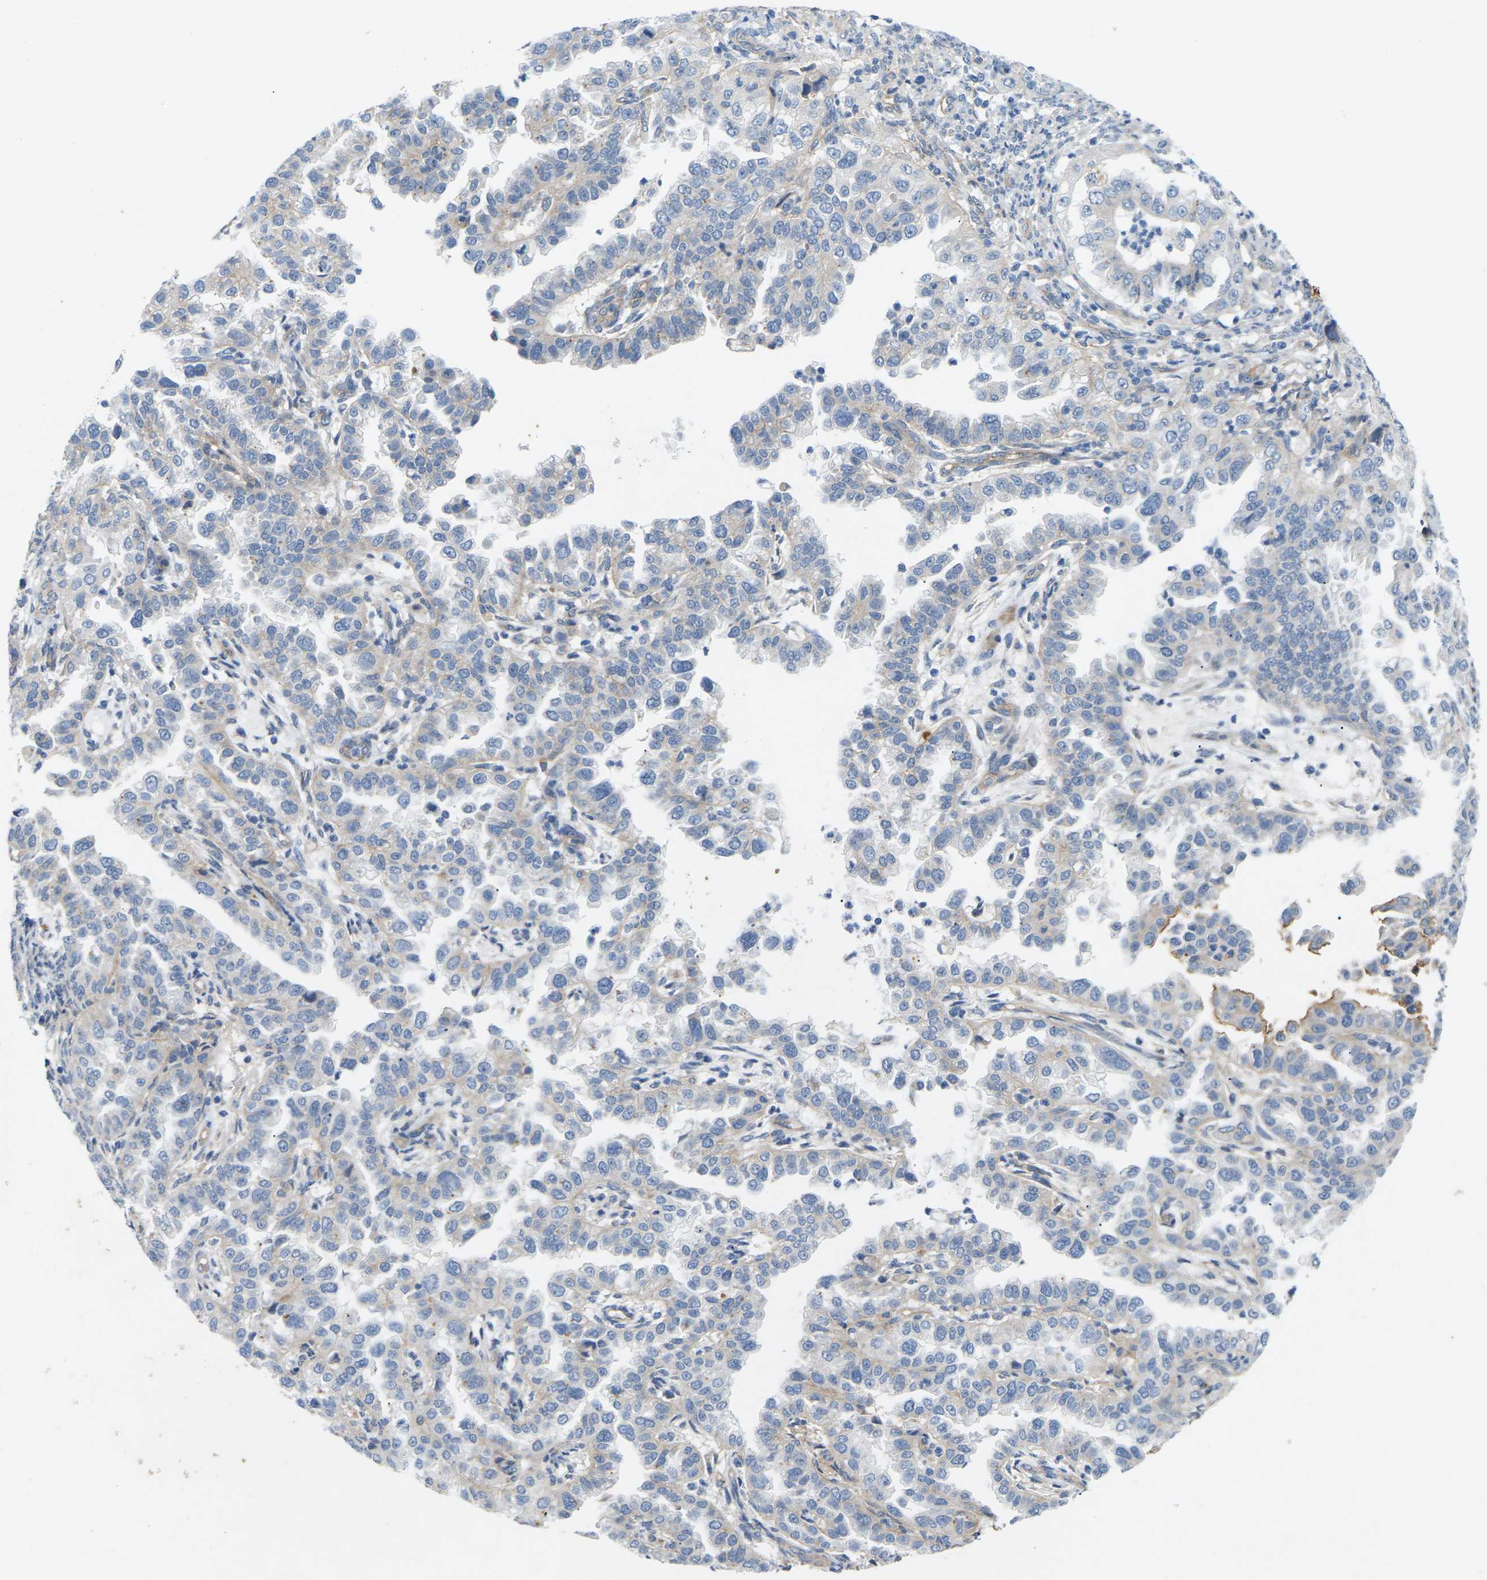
{"staining": {"intensity": "weak", "quantity": "25%-75%", "location": "cytoplasmic/membranous"}, "tissue": "endometrial cancer", "cell_type": "Tumor cells", "image_type": "cancer", "snomed": [{"axis": "morphology", "description": "Adenocarcinoma, NOS"}, {"axis": "topography", "description": "Endometrium"}], "caption": "A high-resolution image shows immunohistochemistry (IHC) staining of endometrial cancer (adenocarcinoma), which displays weak cytoplasmic/membranous positivity in approximately 25%-75% of tumor cells.", "gene": "ITGA5", "patient": {"sex": "female", "age": 85}}